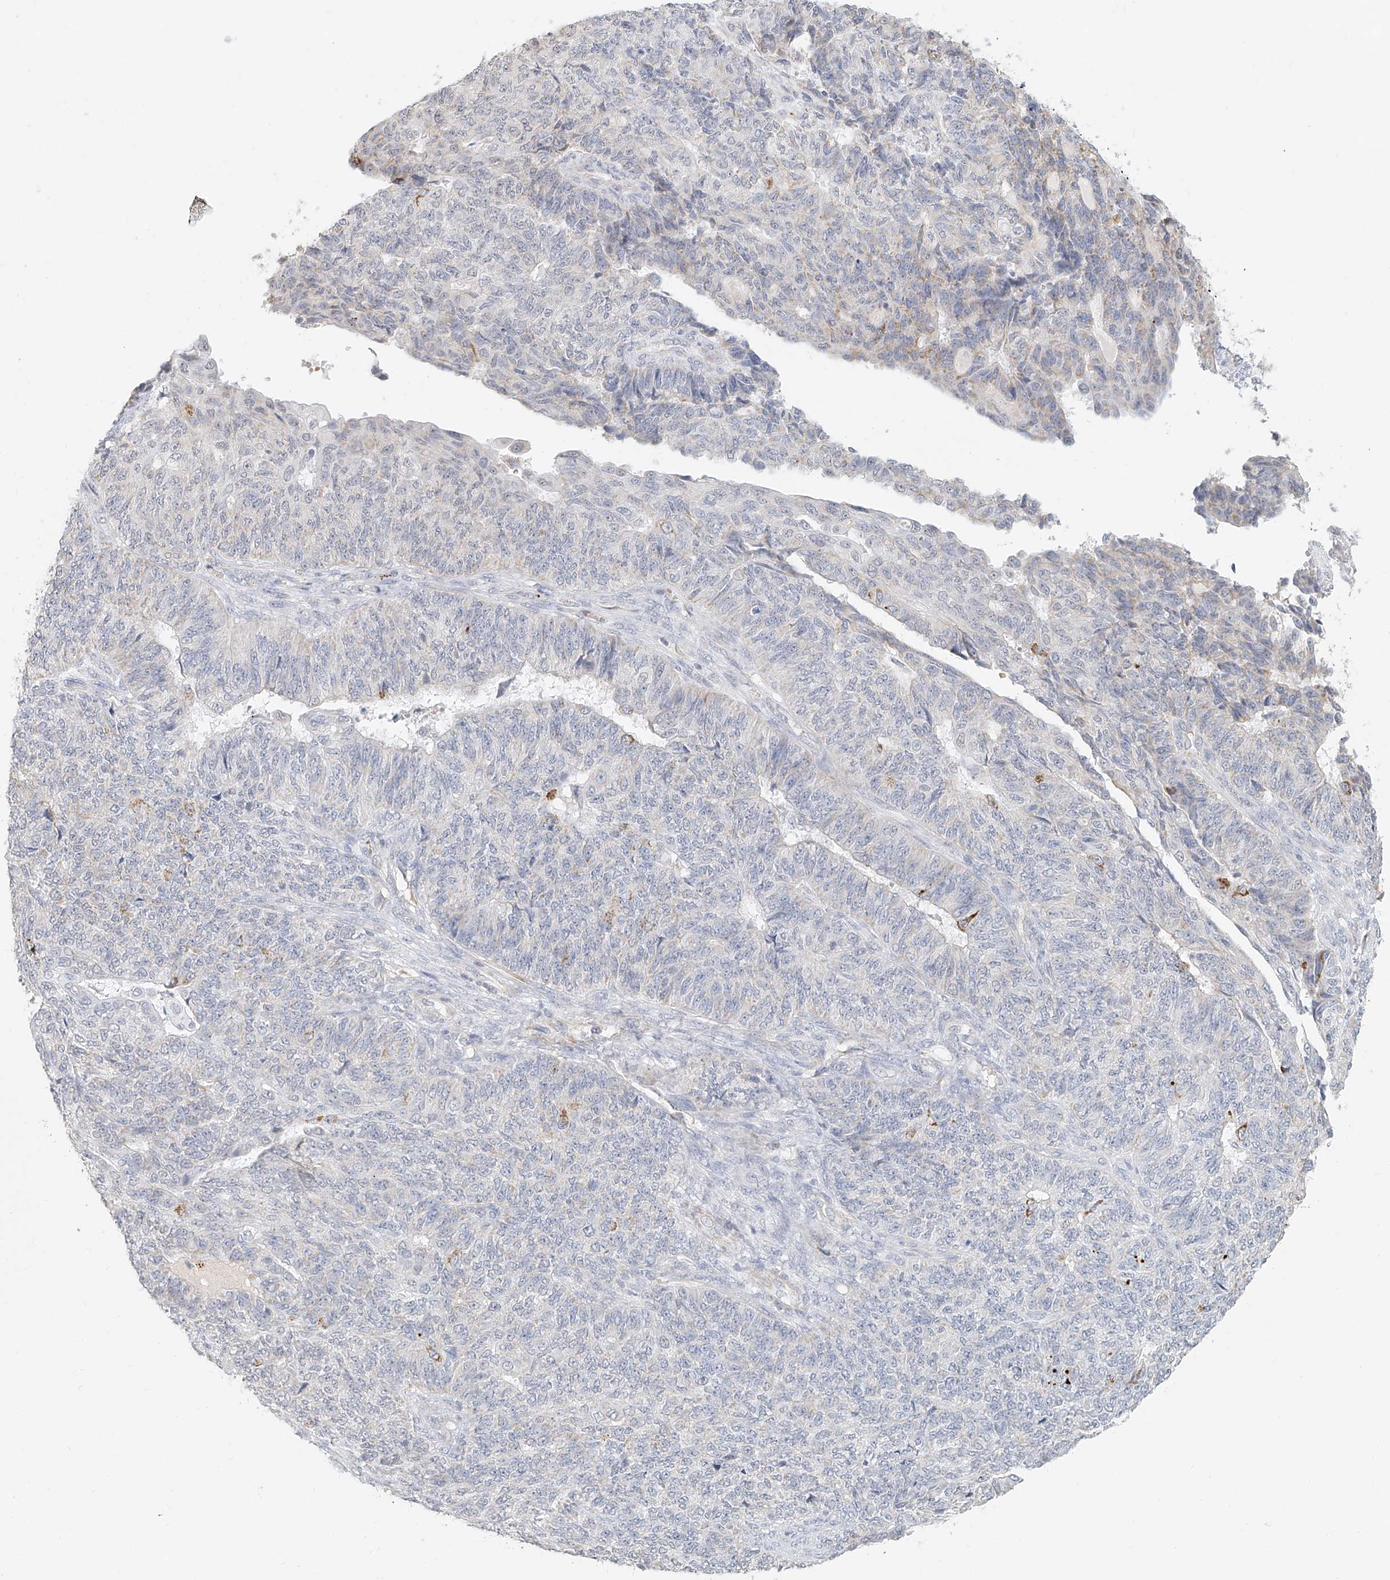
{"staining": {"intensity": "negative", "quantity": "none", "location": "none"}, "tissue": "endometrial cancer", "cell_type": "Tumor cells", "image_type": "cancer", "snomed": [{"axis": "morphology", "description": "Adenocarcinoma, NOS"}, {"axis": "topography", "description": "Endometrium"}], "caption": "Immunohistochemistry (IHC) micrograph of human endometrial cancer (adenocarcinoma) stained for a protein (brown), which exhibits no positivity in tumor cells.", "gene": "CXorf58", "patient": {"sex": "female", "age": 32}}